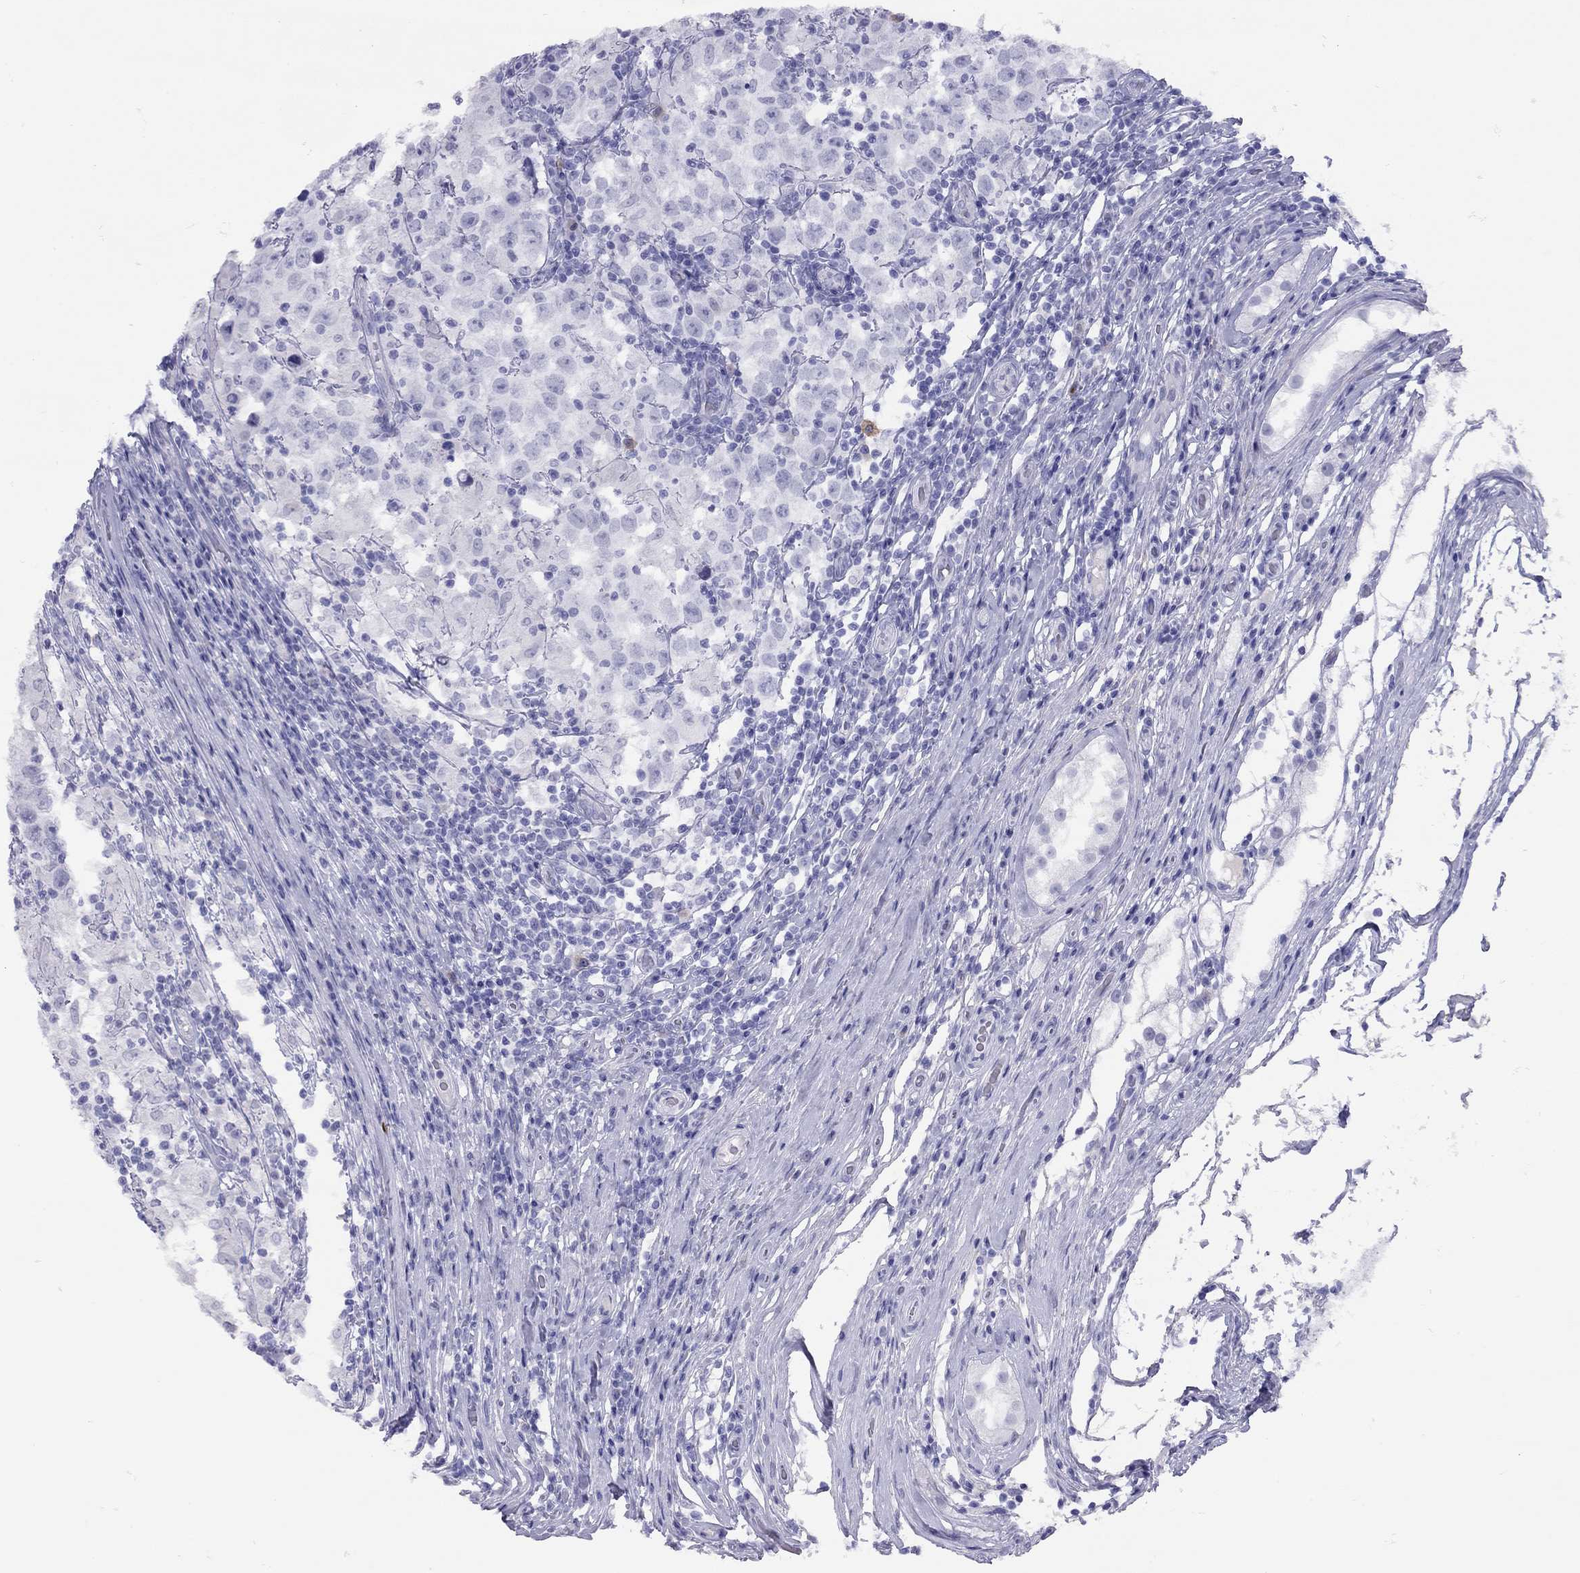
{"staining": {"intensity": "negative", "quantity": "none", "location": "none"}, "tissue": "testis cancer", "cell_type": "Tumor cells", "image_type": "cancer", "snomed": [{"axis": "morphology", "description": "Seminoma, NOS"}, {"axis": "morphology", "description": "Carcinoma, Embryonal, NOS"}, {"axis": "topography", "description": "Testis"}], "caption": "Immunohistochemical staining of embryonal carcinoma (testis) demonstrates no significant positivity in tumor cells.", "gene": "GRIA2", "patient": {"sex": "male", "age": 41}}